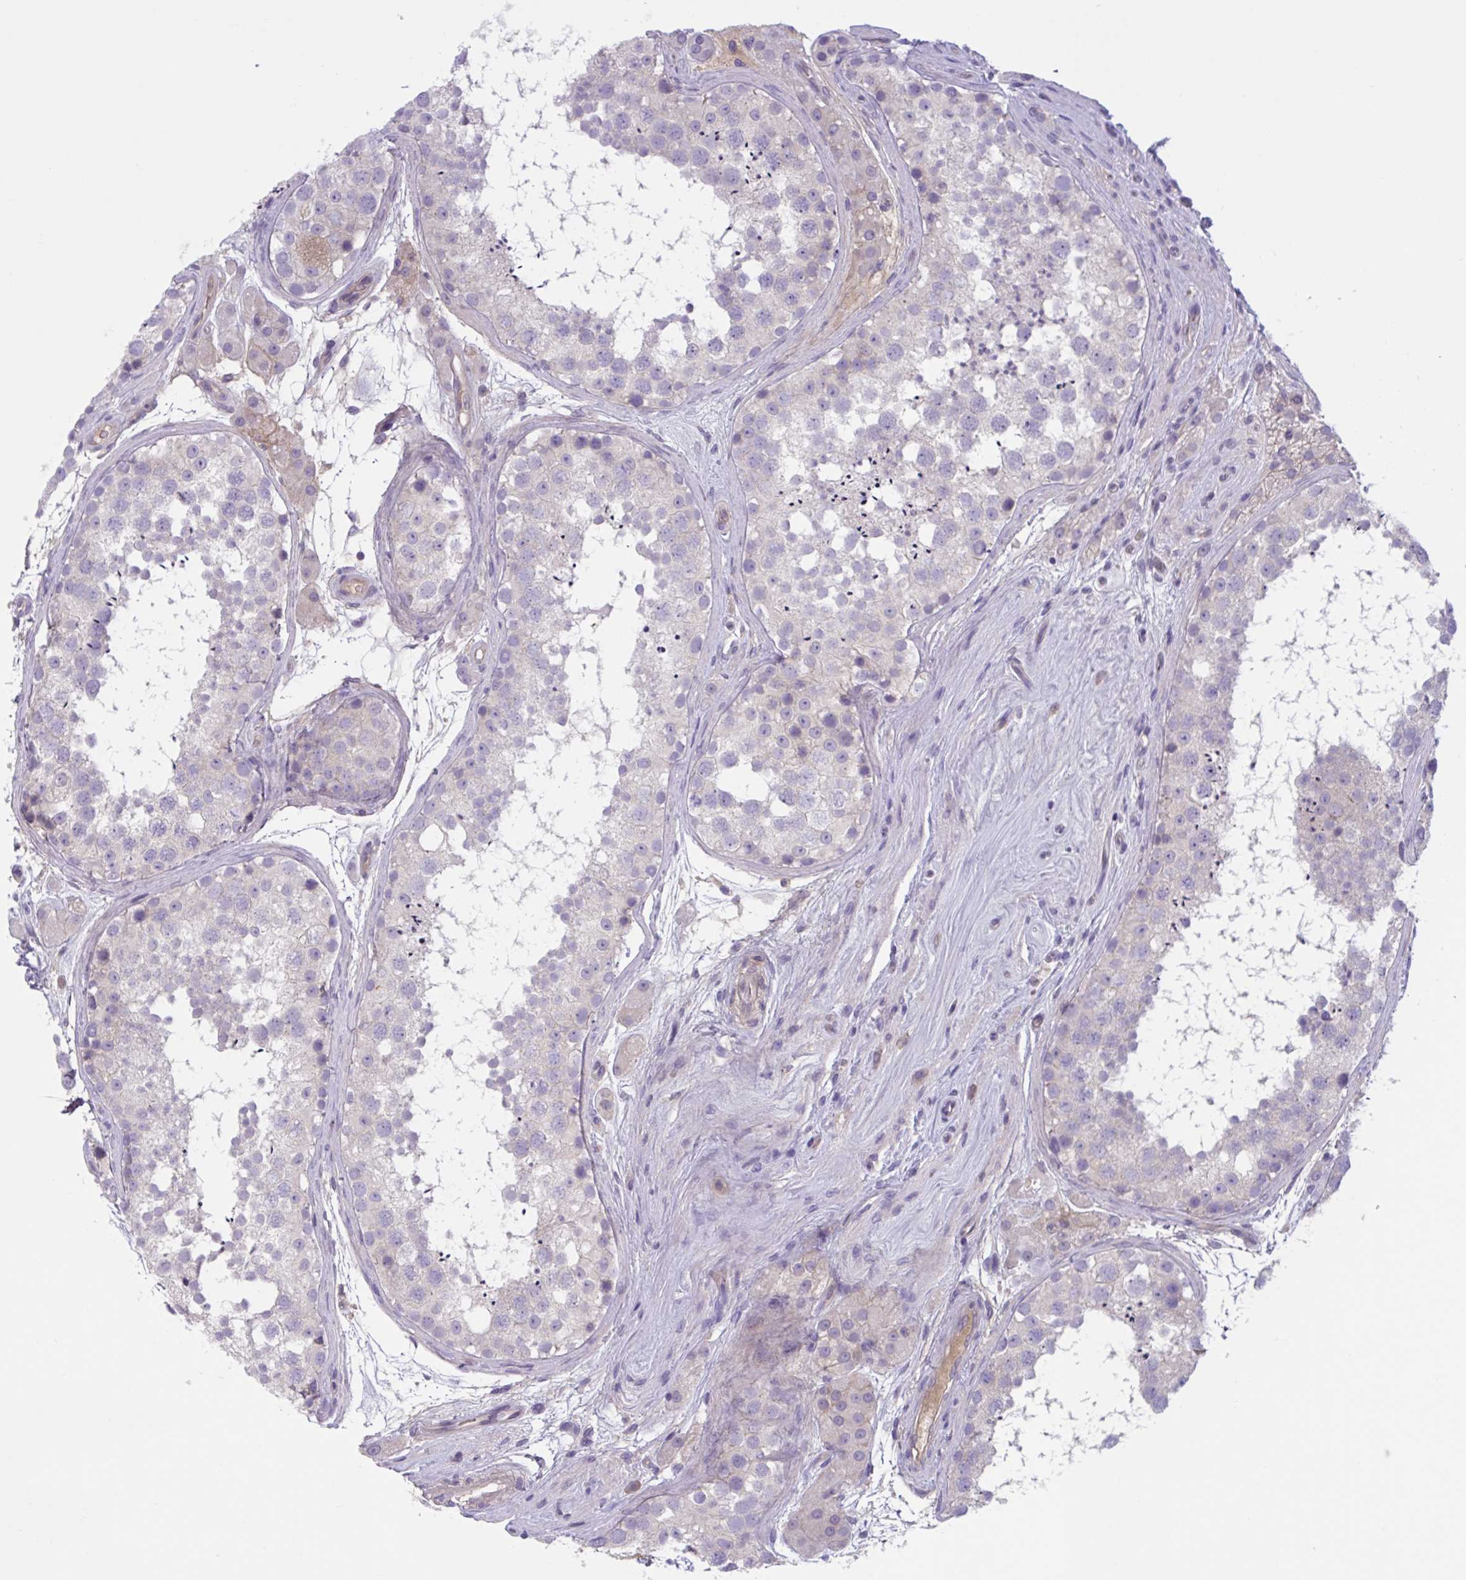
{"staining": {"intensity": "negative", "quantity": "none", "location": "none"}, "tissue": "testis", "cell_type": "Cells in seminiferous ducts", "image_type": "normal", "snomed": [{"axis": "morphology", "description": "Normal tissue, NOS"}, {"axis": "topography", "description": "Testis"}], "caption": "Histopathology image shows no significant protein expression in cells in seminiferous ducts of unremarkable testis.", "gene": "TTC7B", "patient": {"sex": "male", "age": 41}}